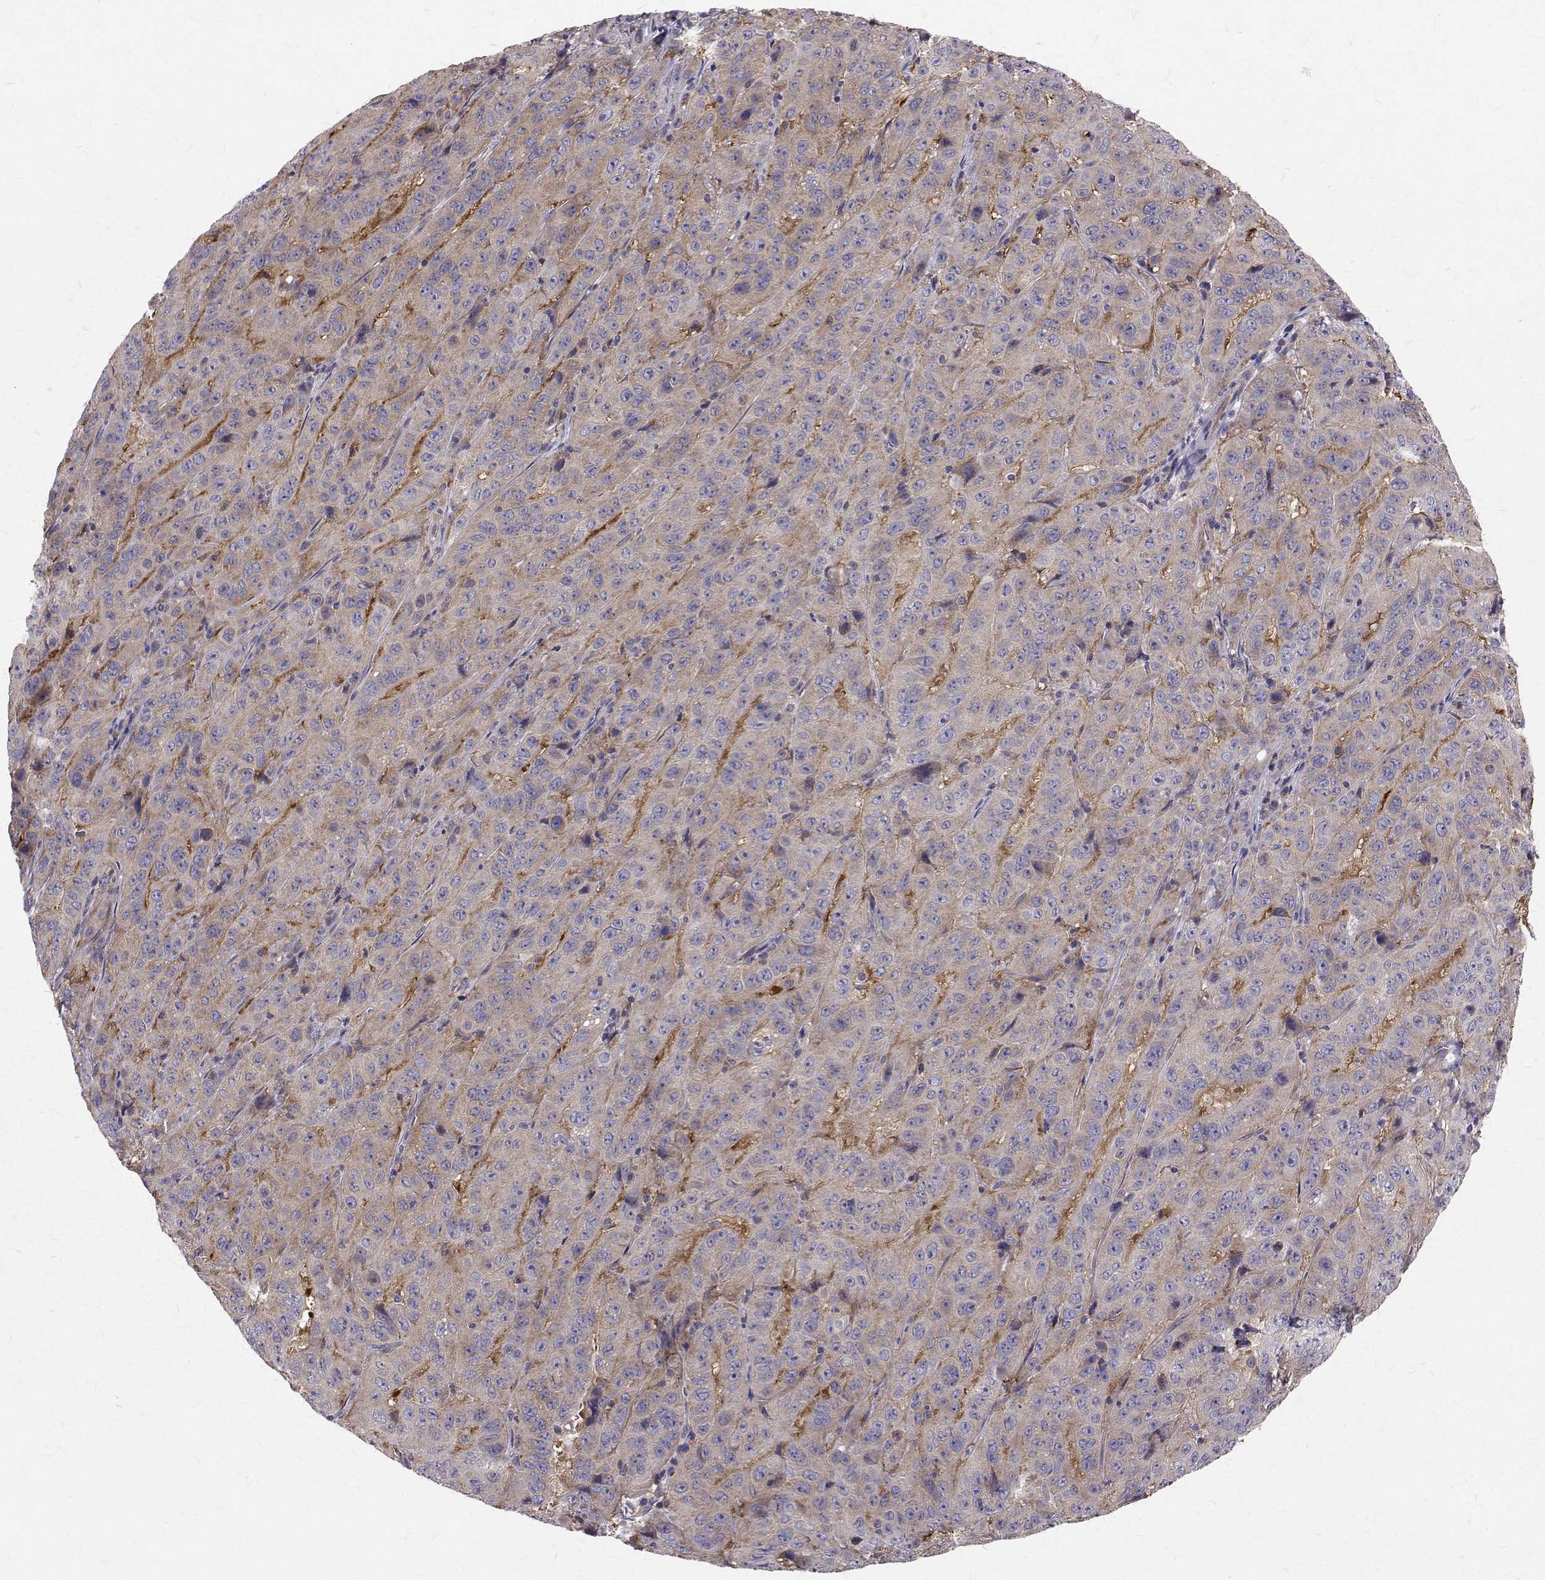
{"staining": {"intensity": "negative", "quantity": "none", "location": "none"}, "tissue": "pancreatic cancer", "cell_type": "Tumor cells", "image_type": "cancer", "snomed": [{"axis": "morphology", "description": "Adenocarcinoma, NOS"}, {"axis": "topography", "description": "Pancreas"}], "caption": "This is an IHC photomicrograph of adenocarcinoma (pancreatic). There is no positivity in tumor cells.", "gene": "ARFGAP1", "patient": {"sex": "male", "age": 63}}